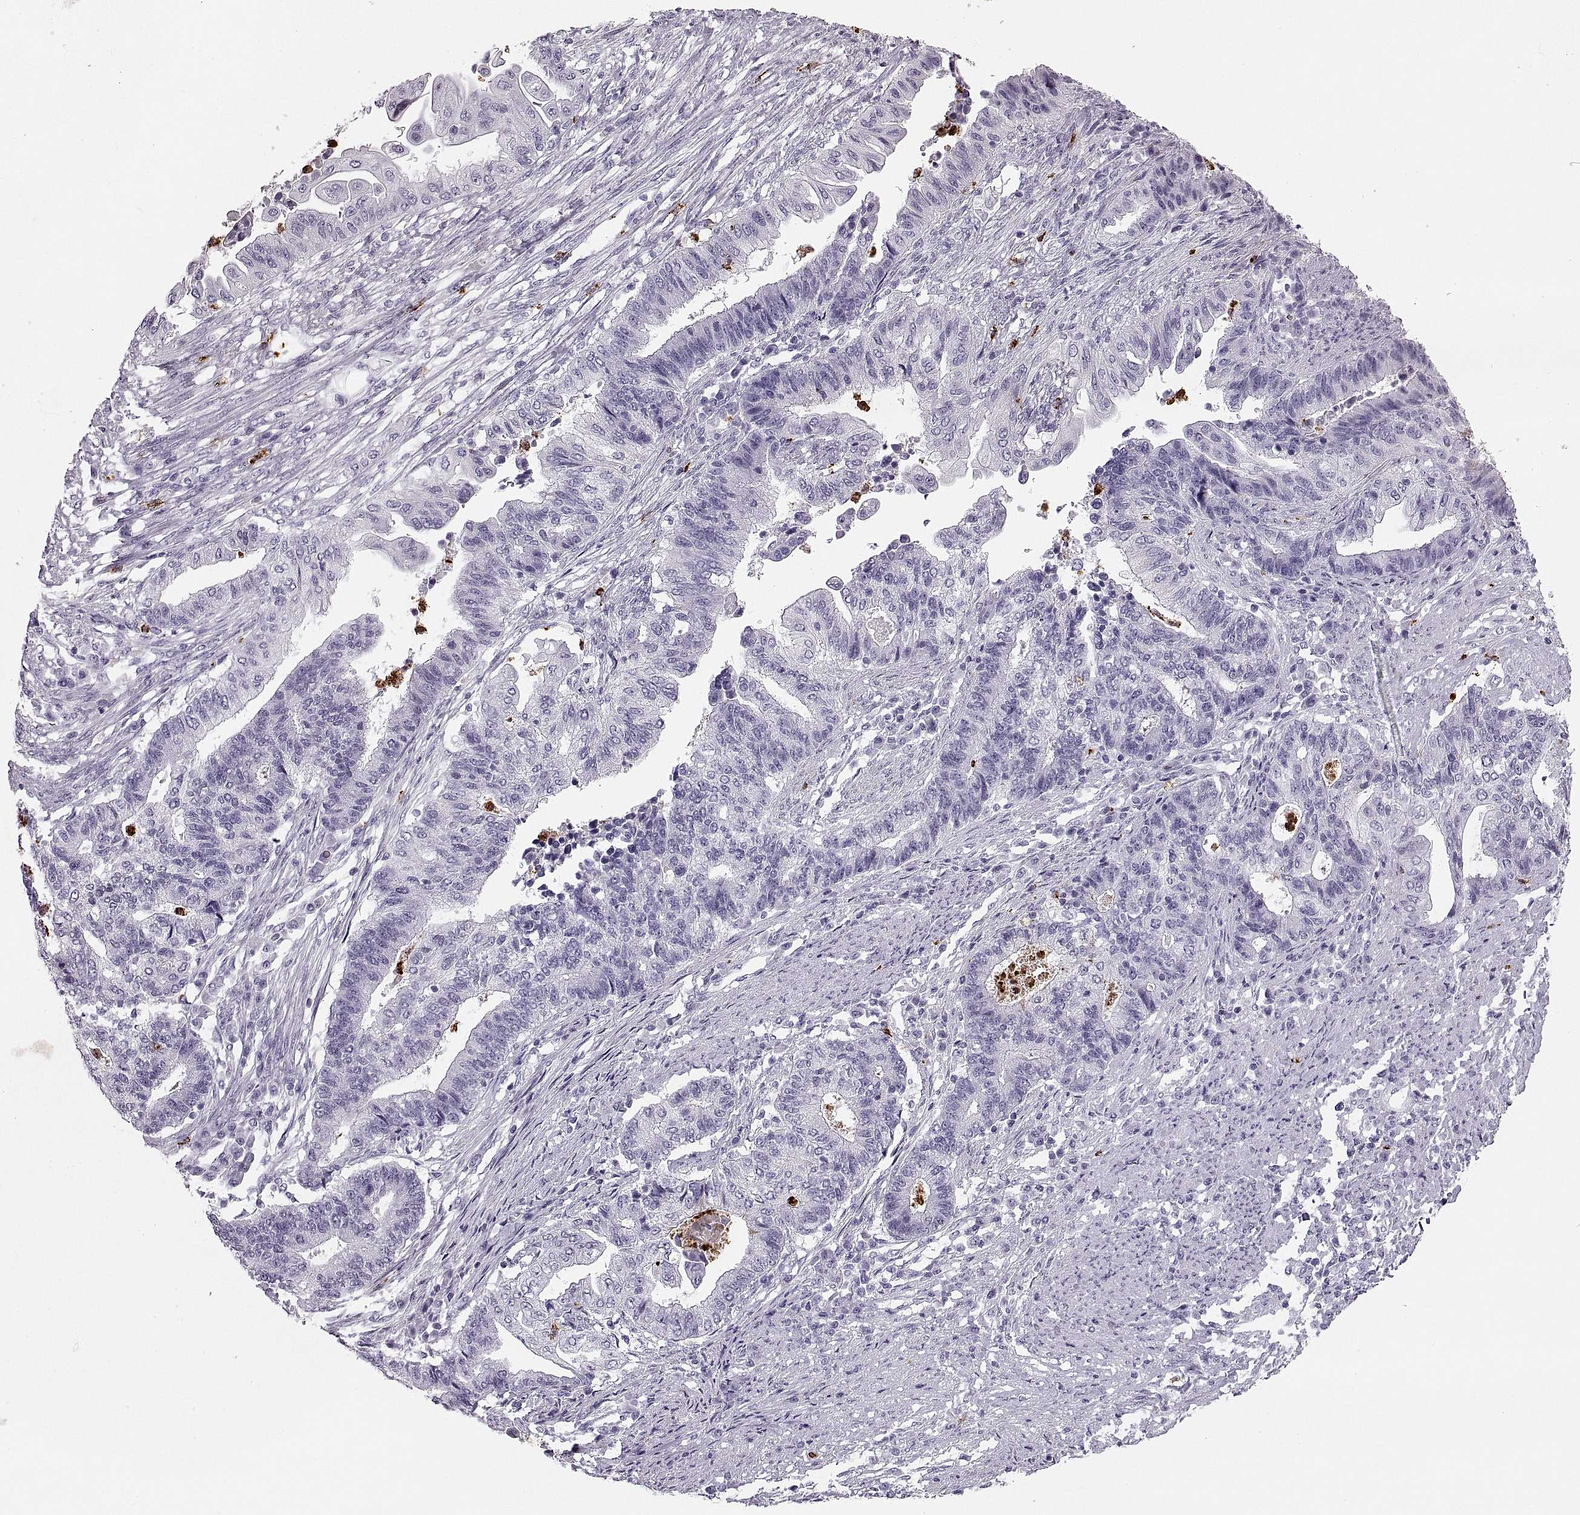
{"staining": {"intensity": "negative", "quantity": "none", "location": "none"}, "tissue": "endometrial cancer", "cell_type": "Tumor cells", "image_type": "cancer", "snomed": [{"axis": "morphology", "description": "Adenocarcinoma, NOS"}, {"axis": "topography", "description": "Uterus"}, {"axis": "topography", "description": "Endometrium"}], "caption": "Tumor cells are negative for protein expression in human endometrial adenocarcinoma. (DAB (3,3'-diaminobenzidine) immunohistochemistry (IHC) with hematoxylin counter stain).", "gene": "MILR1", "patient": {"sex": "female", "age": 54}}